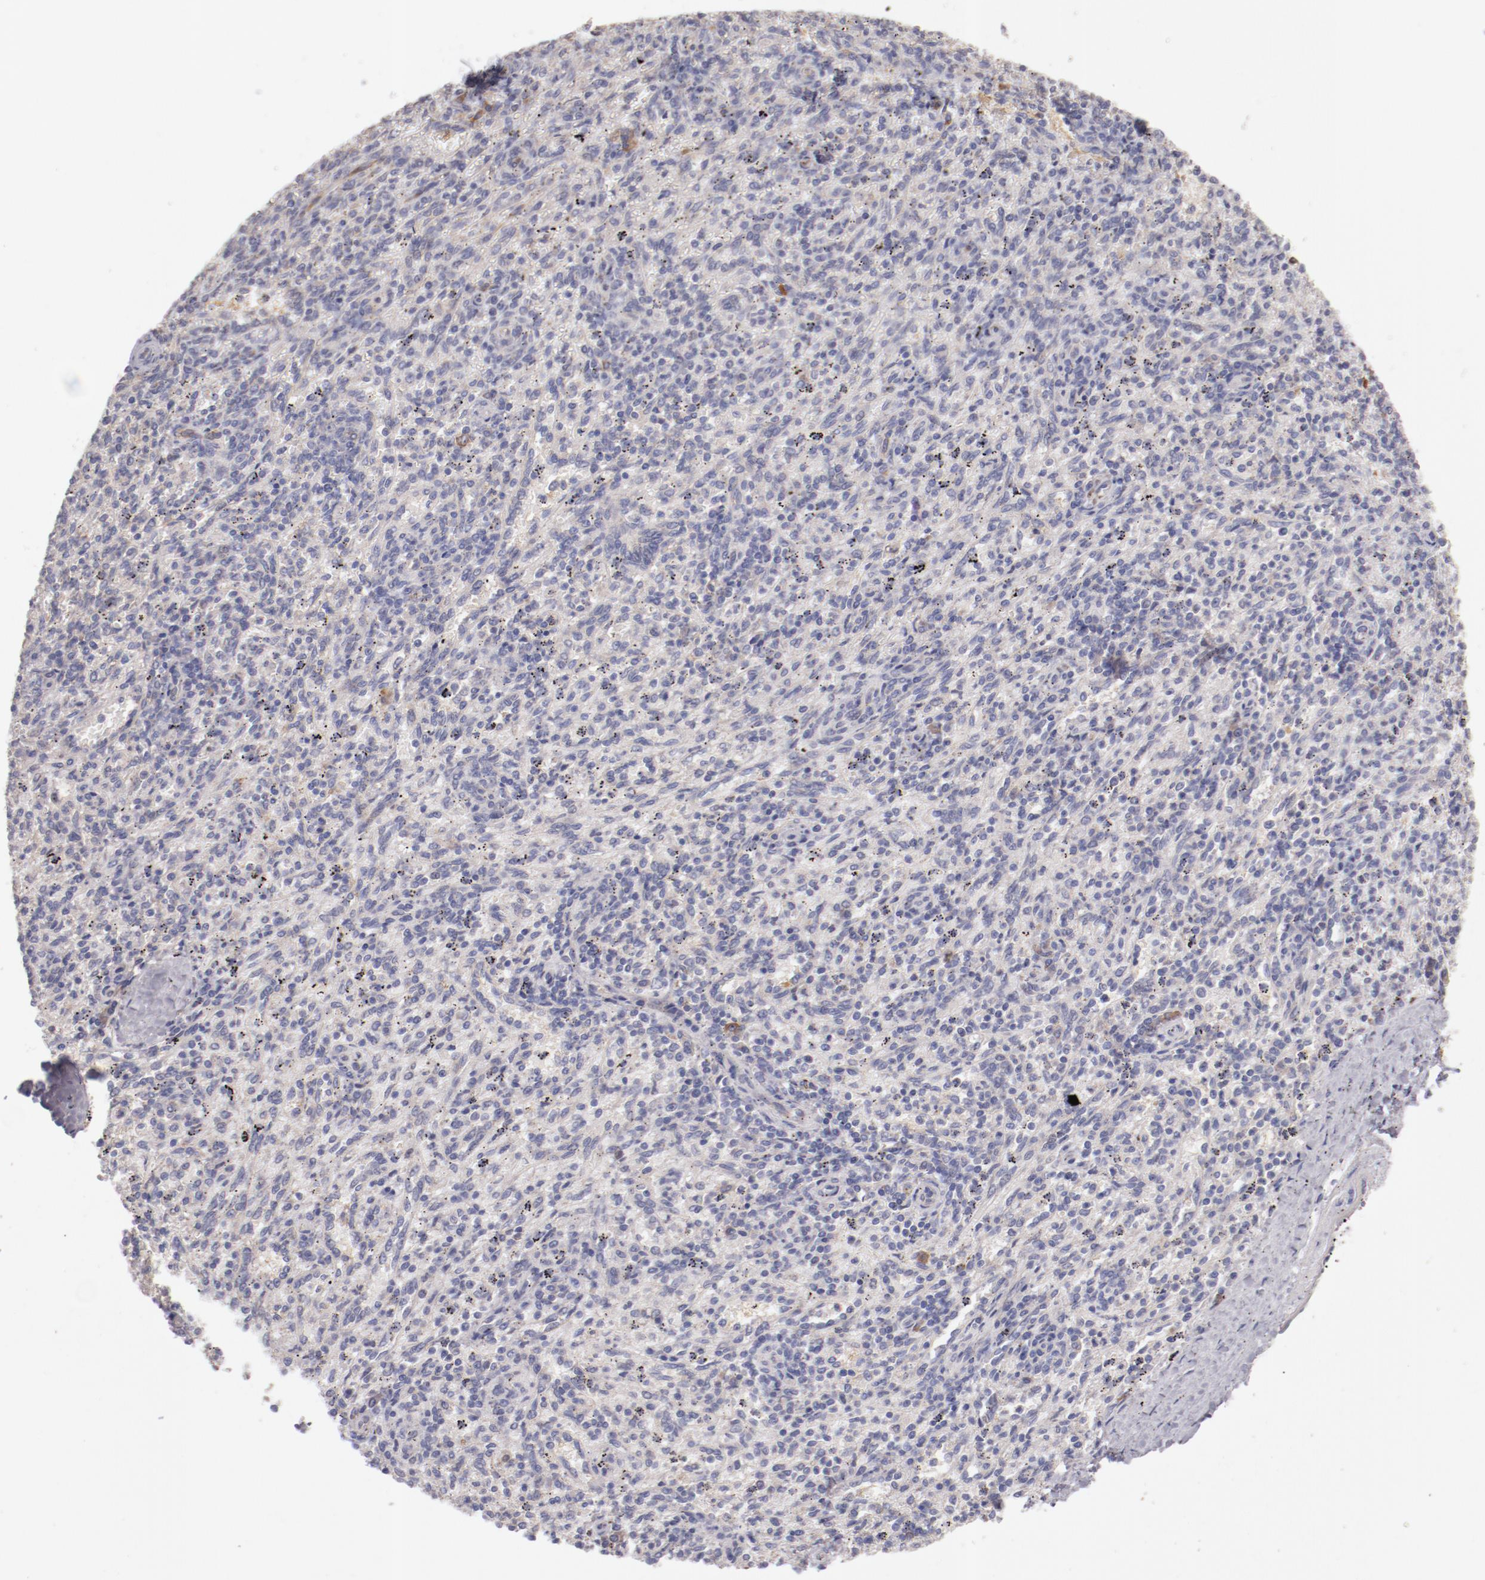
{"staining": {"intensity": "negative", "quantity": "none", "location": "none"}, "tissue": "spleen", "cell_type": "Cells in red pulp", "image_type": "normal", "snomed": [{"axis": "morphology", "description": "Normal tissue, NOS"}, {"axis": "topography", "description": "Spleen"}], "caption": "Photomicrograph shows no protein staining in cells in red pulp of unremarkable spleen.", "gene": "ENTPD5", "patient": {"sex": "female", "age": 10}}